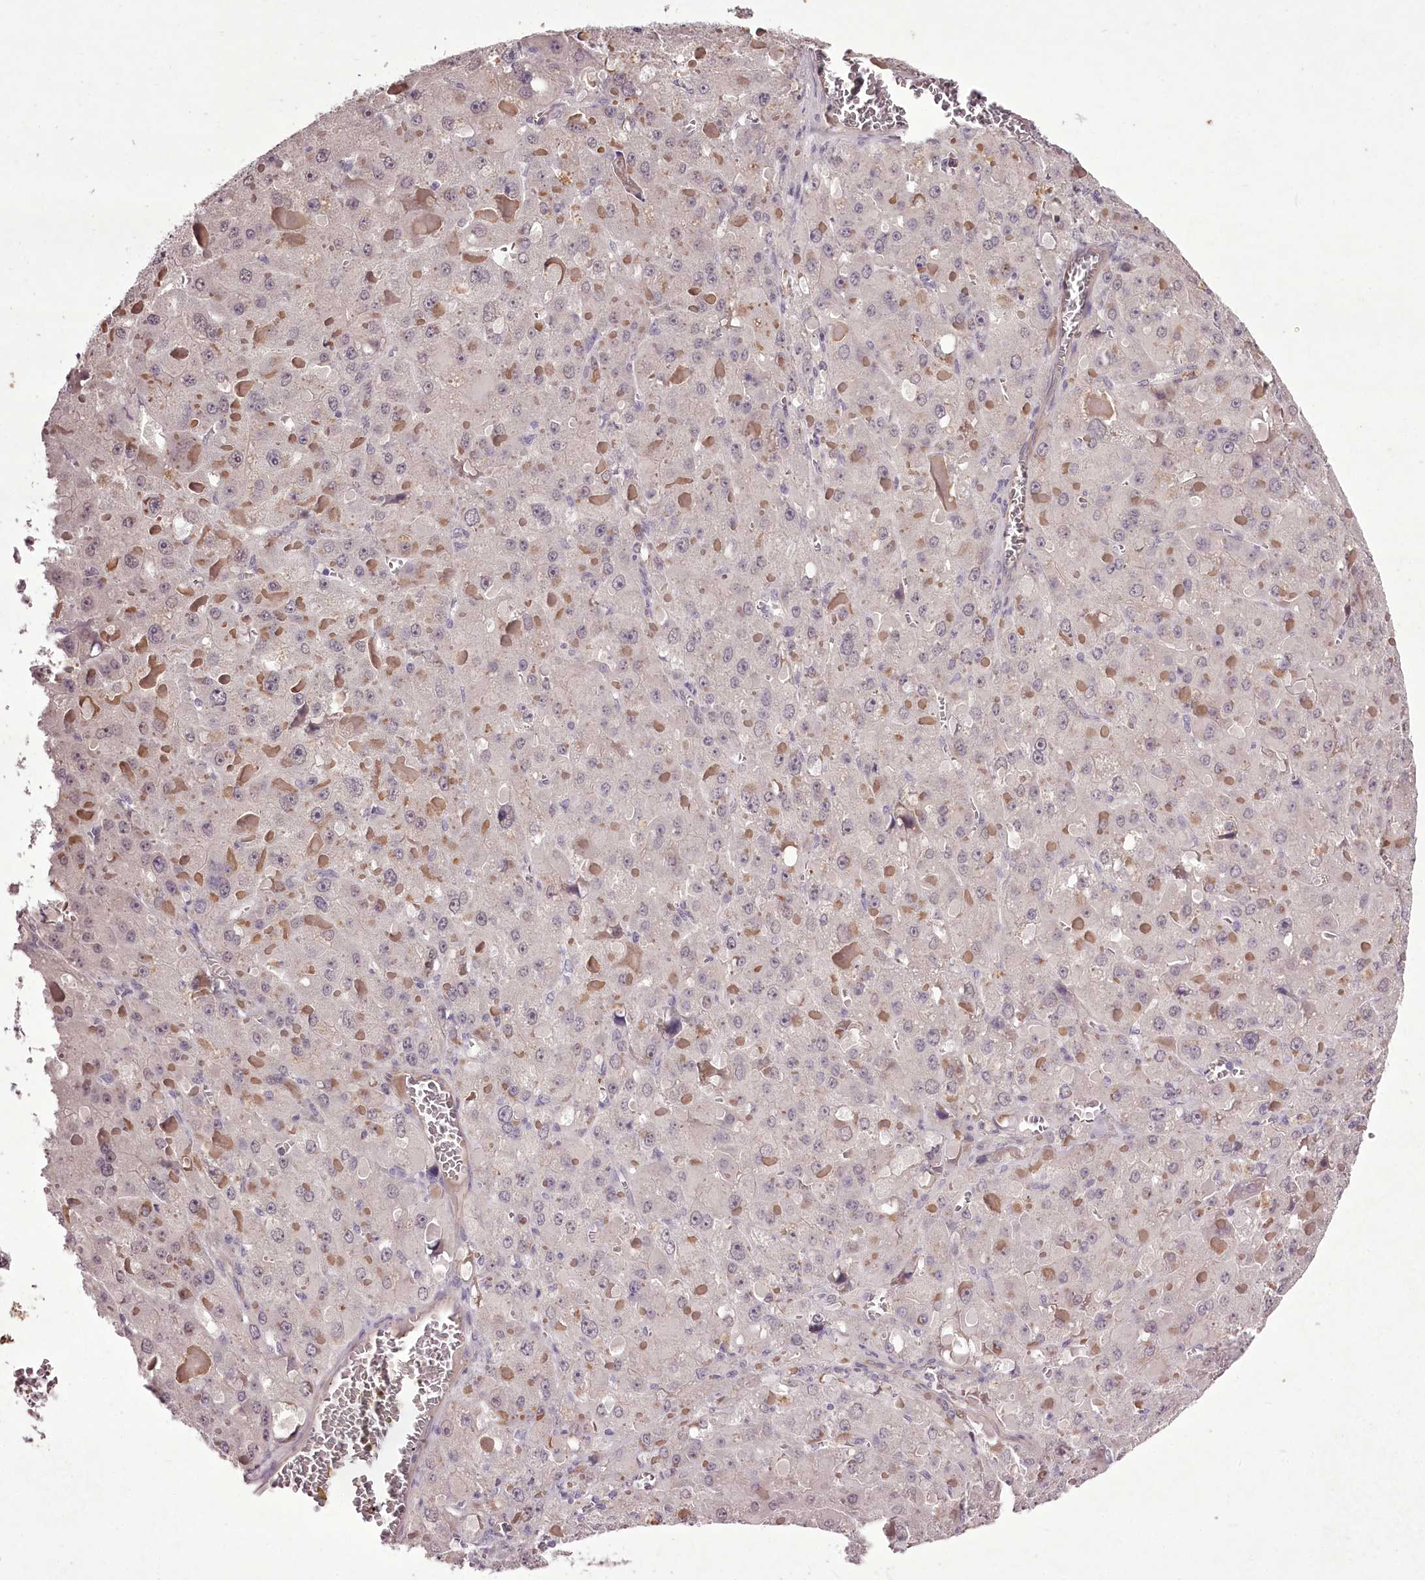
{"staining": {"intensity": "negative", "quantity": "none", "location": "none"}, "tissue": "liver cancer", "cell_type": "Tumor cells", "image_type": "cancer", "snomed": [{"axis": "morphology", "description": "Carcinoma, Hepatocellular, NOS"}, {"axis": "topography", "description": "Liver"}], "caption": "A high-resolution image shows IHC staining of hepatocellular carcinoma (liver), which reveals no significant expression in tumor cells.", "gene": "C1orf56", "patient": {"sex": "female", "age": 73}}